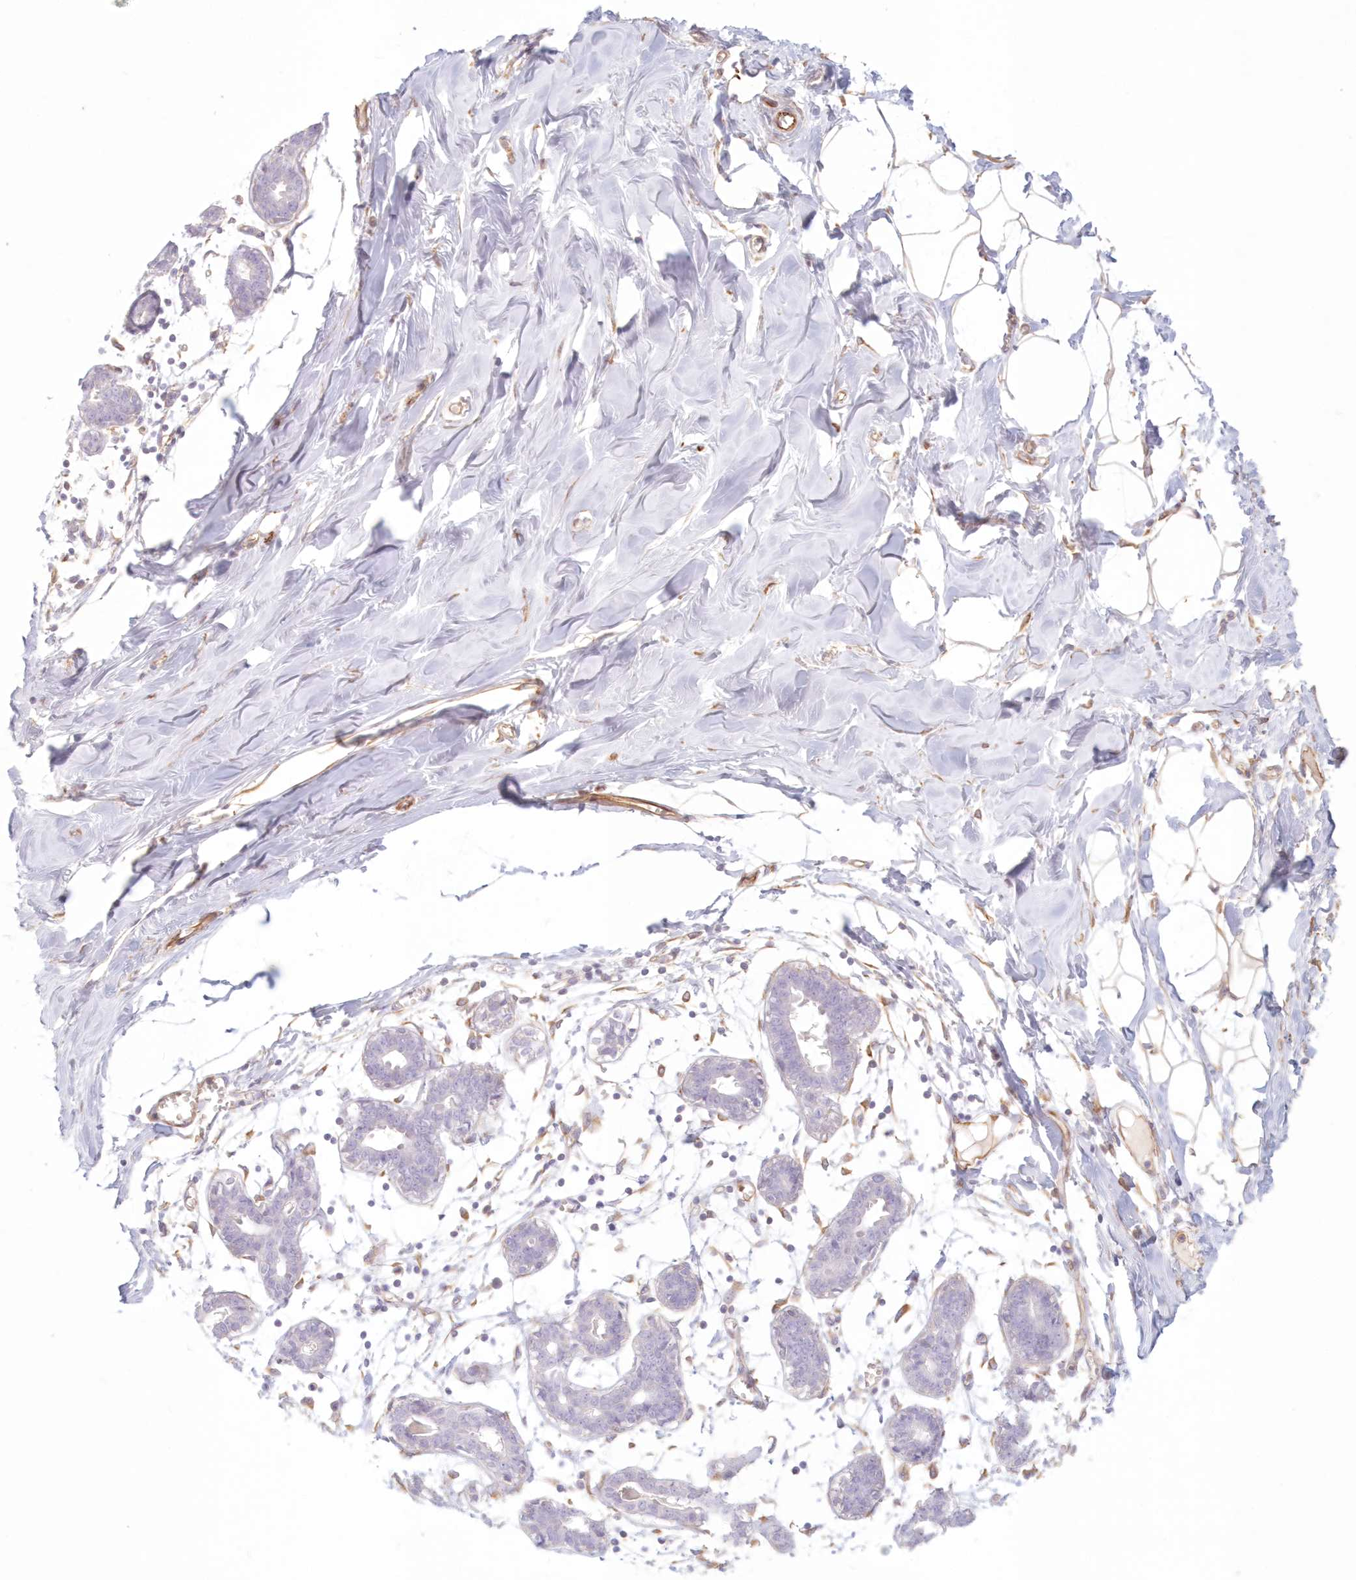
{"staining": {"intensity": "moderate", "quantity": "25%-75%", "location": "cytoplasmic/membranous"}, "tissue": "breast", "cell_type": "Adipocytes", "image_type": "normal", "snomed": [{"axis": "morphology", "description": "Normal tissue, NOS"}, {"axis": "topography", "description": "Breast"}], "caption": "An image of human breast stained for a protein exhibits moderate cytoplasmic/membranous brown staining in adipocytes. (DAB (3,3'-diaminobenzidine) IHC, brown staining for protein, blue staining for nuclei).", "gene": "DMRTB1", "patient": {"sex": "female", "age": 27}}